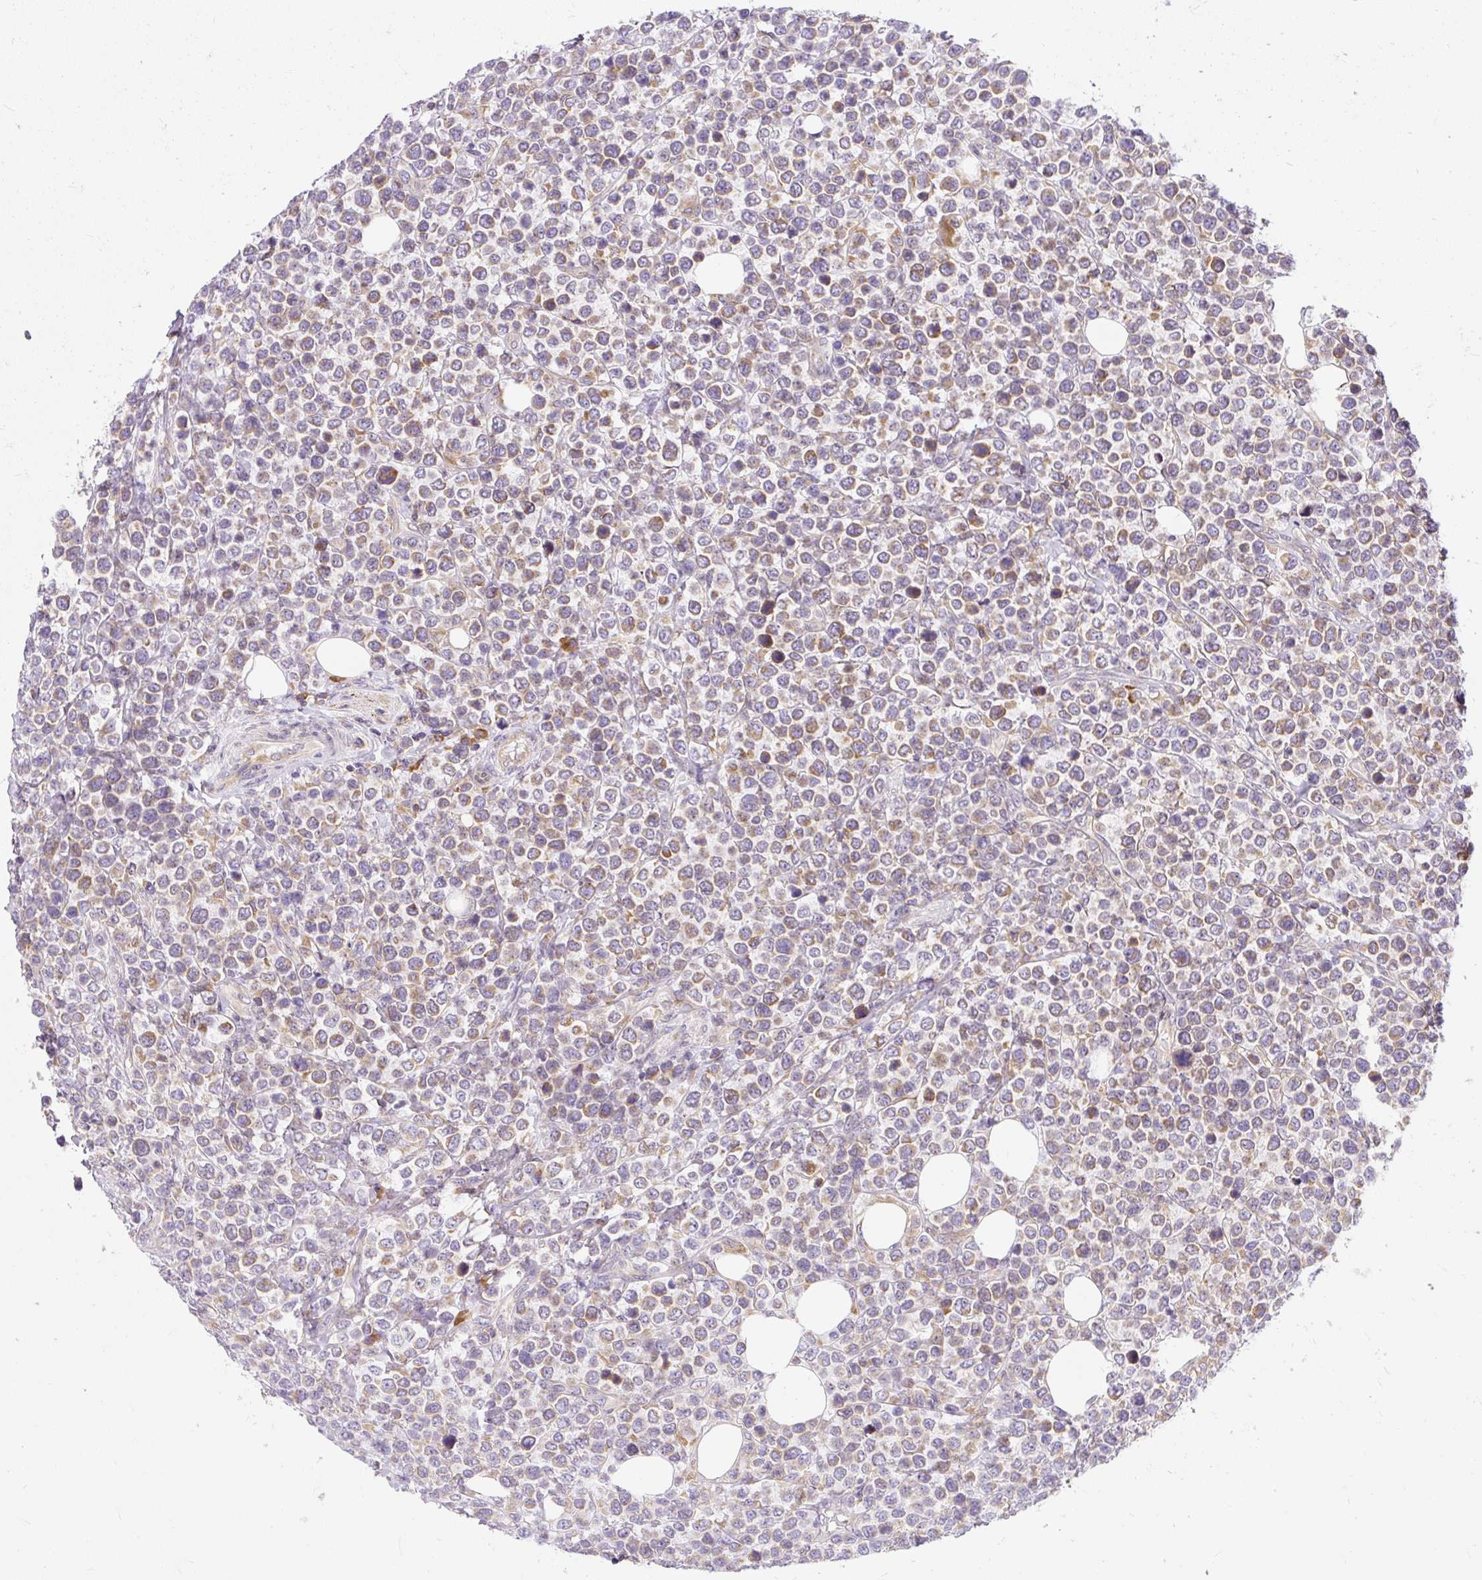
{"staining": {"intensity": "weak", "quantity": "25%-75%", "location": "cytoplasmic/membranous"}, "tissue": "lymphoma", "cell_type": "Tumor cells", "image_type": "cancer", "snomed": [{"axis": "morphology", "description": "Malignant lymphoma, non-Hodgkin's type, Low grade"}, {"axis": "topography", "description": "Lymph node"}], "caption": "Lymphoma tissue demonstrates weak cytoplasmic/membranous staining in approximately 25%-75% of tumor cells", "gene": "CYP20A1", "patient": {"sex": "male", "age": 60}}